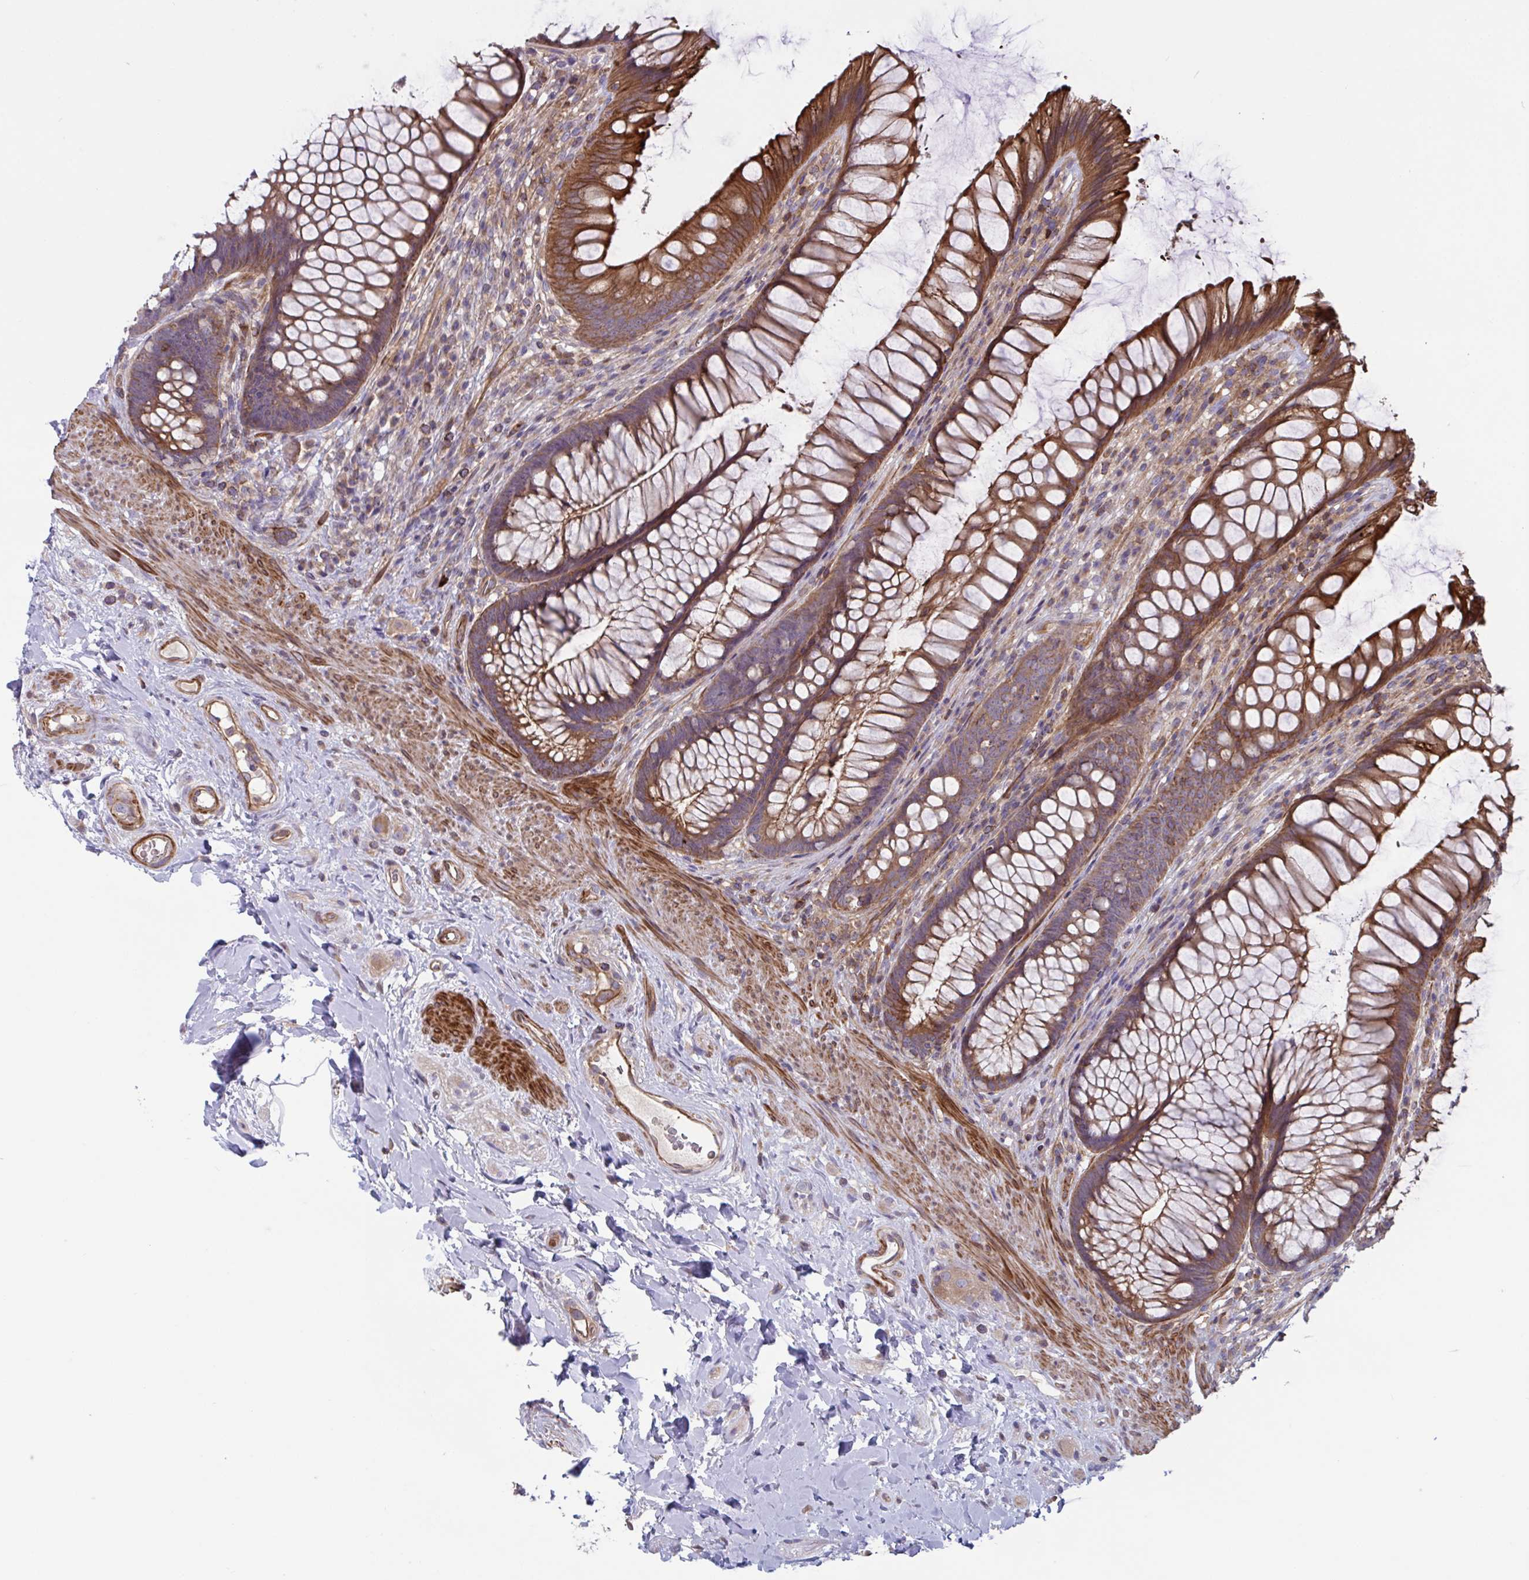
{"staining": {"intensity": "moderate", "quantity": ">75%", "location": "cytoplasmic/membranous"}, "tissue": "rectum", "cell_type": "Glandular cells", "image_type": "normal", "snomed": [{"axis": "morphology", "description": "Normal tissue, NOS"}, {"axis": "topography", "description": "Rectum"}], "caption": "A micrograph of human rectum stained for a protein demonstrates moderate cytoplasmic/membranous brown staining in glandular cells. (Stains: DAB in brown, nuclei in blue, Microscopy: brightfield microscopy at high magnification).", "gene": "TANK", "patient": {"sex": "male", "age": 53}}